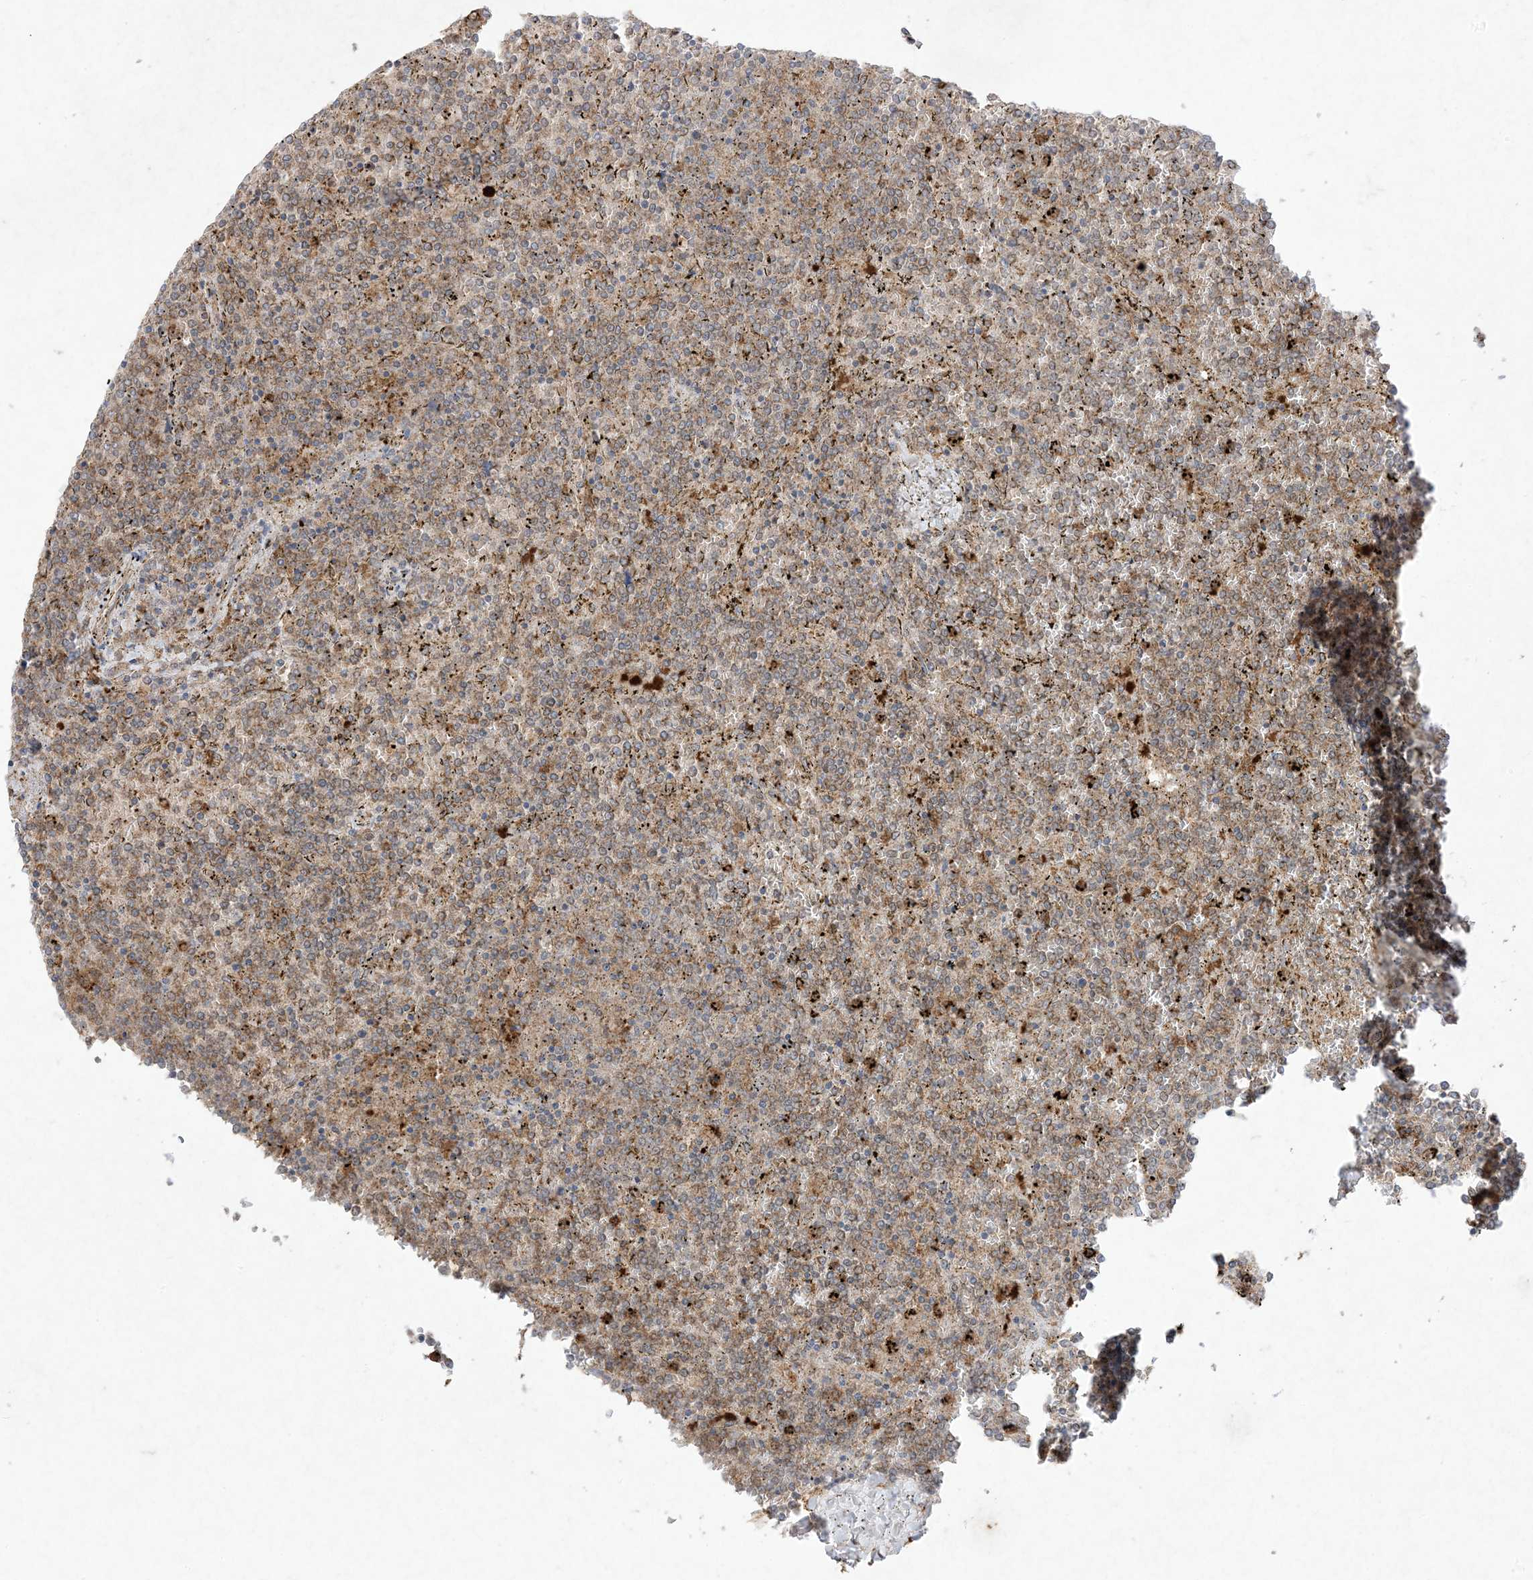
{"staining": {"intensity": "weak", "quantity": "<25%", "location": "cytoplasmic/membranous"}, "tissue": "lymphoma", "cell_type": "Tumor cells", "image_type": "cancer", "snomed": [{"axis": "morphology", "description": "Malignant lymphoma, non-Hodgkin's type, Low grade"}, {"axis": "topography", "description": "Spleen"}], "caption": "IHC of human malignant lymphoma, non-Hodgkin's type (low-grade) demonstrates no expression in tumor cells.", "gene": "UBE2C", "patient": {"sex": "female", "age": 19}}